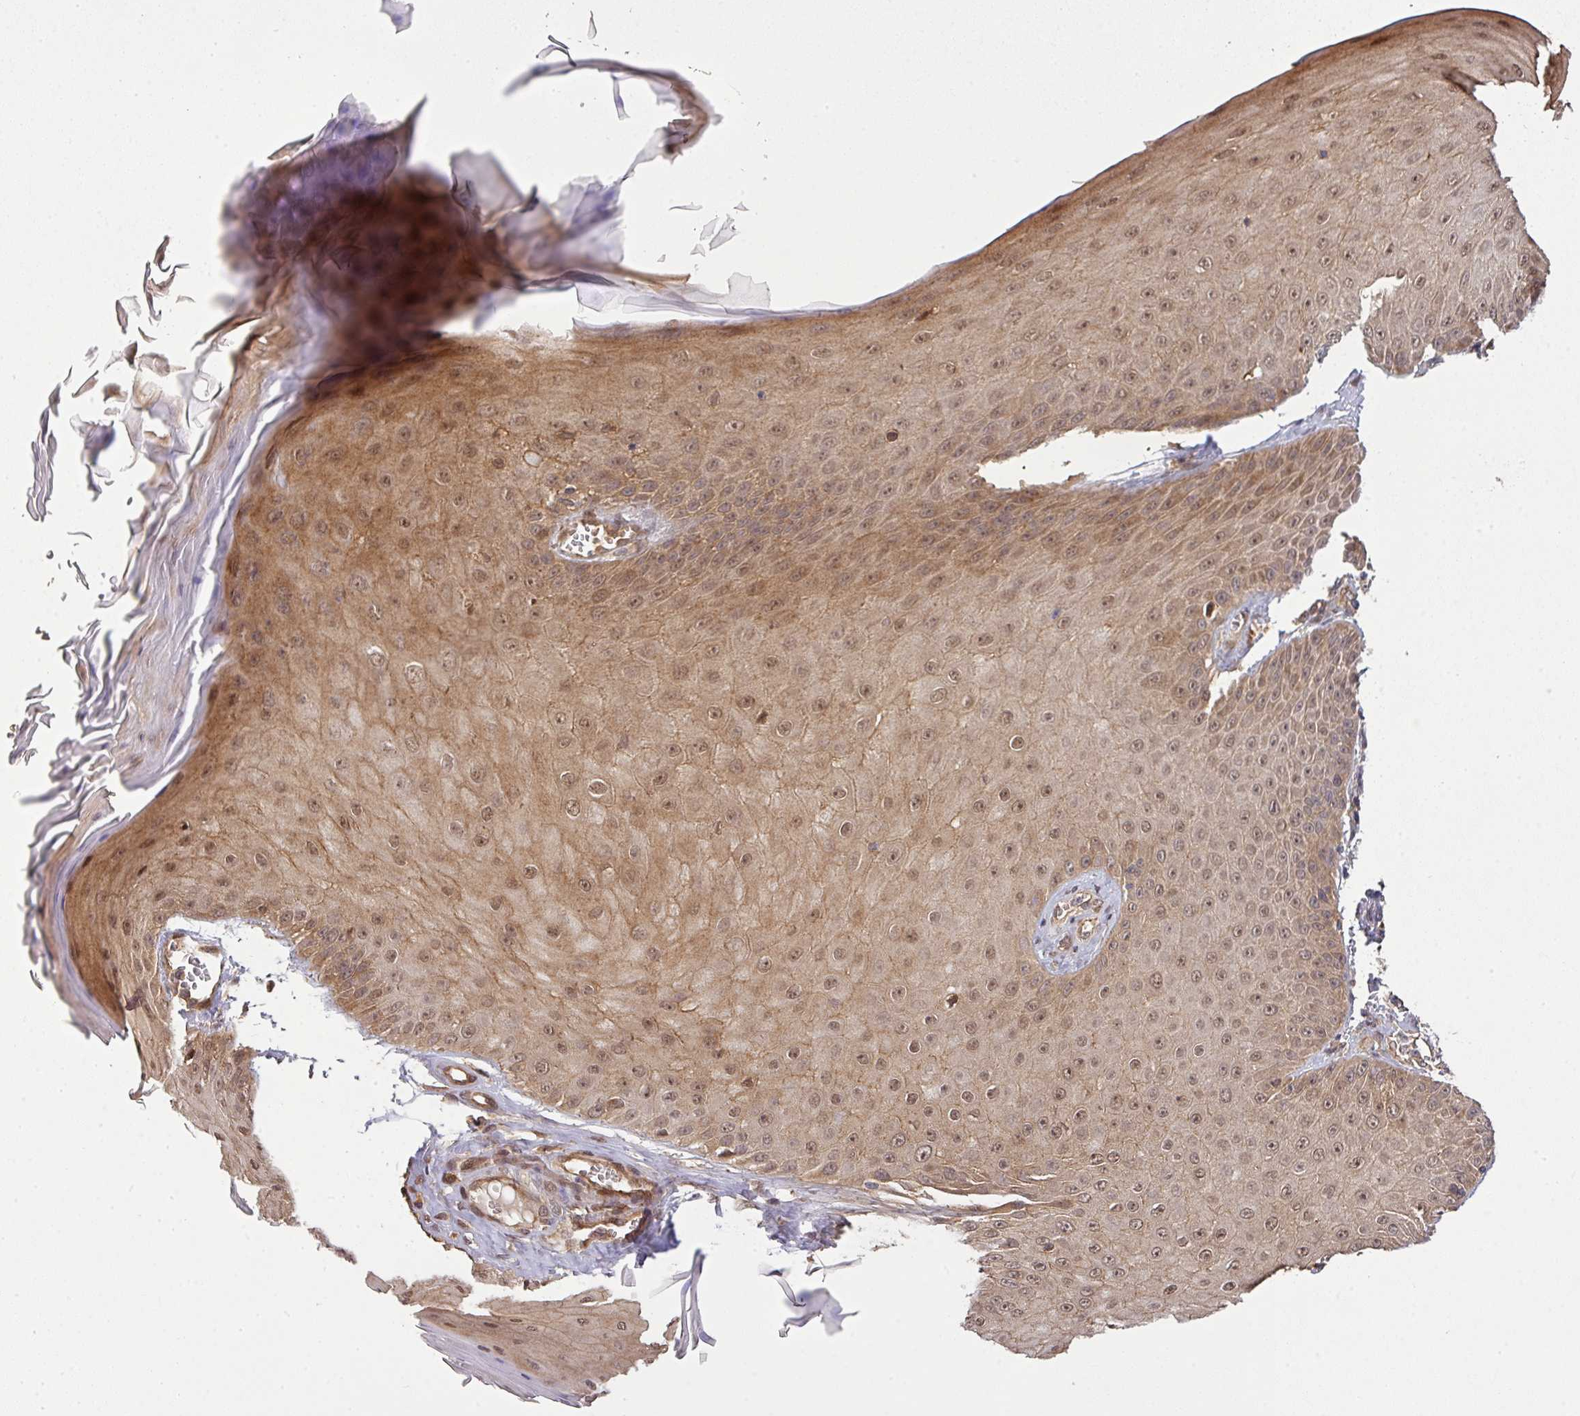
{"staining": {"intensity": "moderate", "quantity": "25%-75%", "location": "cytoplasmic/membranous,nuclear"}, "tissue": "skin cancer", "cell_type": "Tumor cells", "image_type": "cancer", "snomed": [{"axis": "morphology", "description": "Squamous cell carcinoma, NOS"}, {"axis": "topography", "description": "Skin"}], "caption": "Skin squamous cell carcinoma stained for a protein shows moderate cytoplasmic/membranous and nuclear positivity in tumor cells. Immunohistochemistry stains the protein in brown and the nuclei are stained blue.", "gene": "ARPIN", "patient": {"sex": "male", "age": 74}}